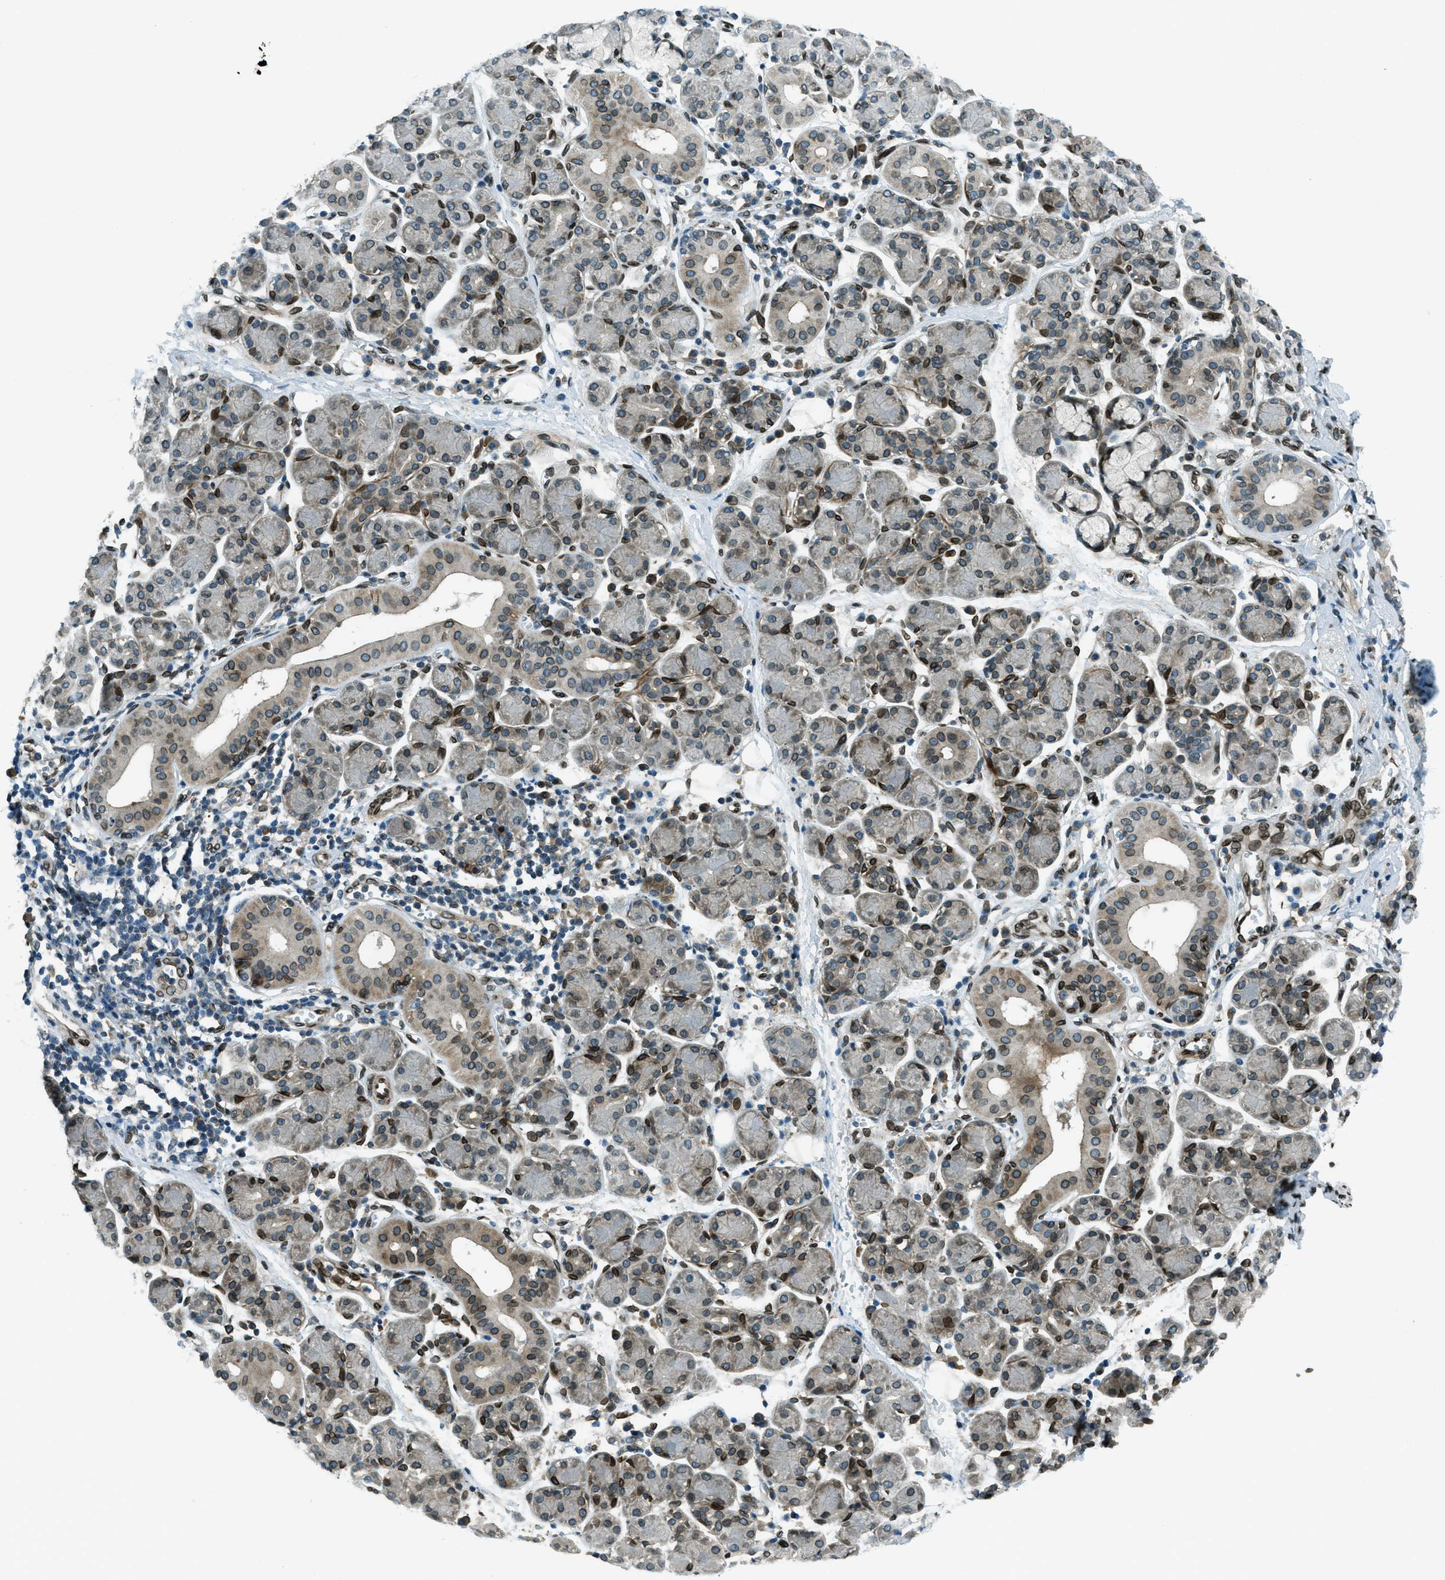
{"staining": {"intensity": "moderate", "quantity": "25%-75%", "location": "cytoplasmic/membranous,nuclear"}, "tissue": "salivary gland", "cell_type": "Glandular cells", "image_type": "normal", "snomed": [{"axis": "morphology", "description": "Normal tissue, NOS"}, {"axis": "morphology", "description": "Inflammation, NOS"}, {"axis": "topography", "description": "Lymph node"}, {"axis": "topography", "description": "Salivary gland"}], "caption": "A medium amount of moderate cytoplasmic/membranous,nuclear expression is seen in about 25%-75% of glandular cells in benign salivary gland.", "gene": "LEMD2", "patient": {"sex": "male", "age": 3}}